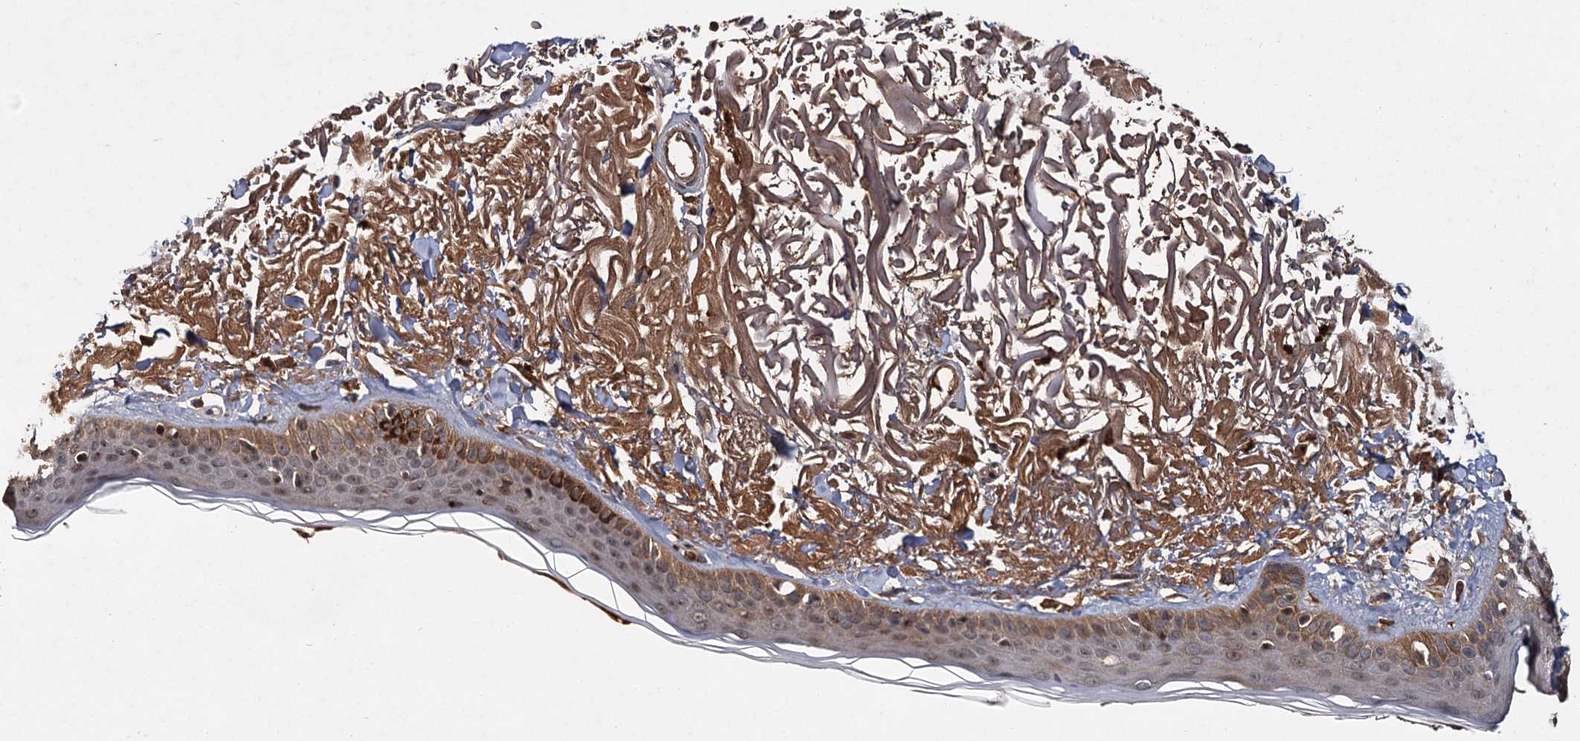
{"staining": {"intensity": "moderate", "quantity": ">75%", "location": "cytoplasmic/membranous"}, "tissue": "skin", "cell_type": "Fibroblasts", "image_type": "normal", "snomed": [{"axis": "morphology", "description": "Normal tissue, NOS"}, {"axis": "topography", "description": "Skin"}, {"axis": "topography", "description": "Skeletal muscle"}], "caption": "Approximately >75% of fibroblasts in normal human skin reveal moderate cytoplasmic/membranous protein positivity as visualized by brown immunohistochemical staining.", "gene": "MBD6", "patient": {"sex": "male", "age": 83}}